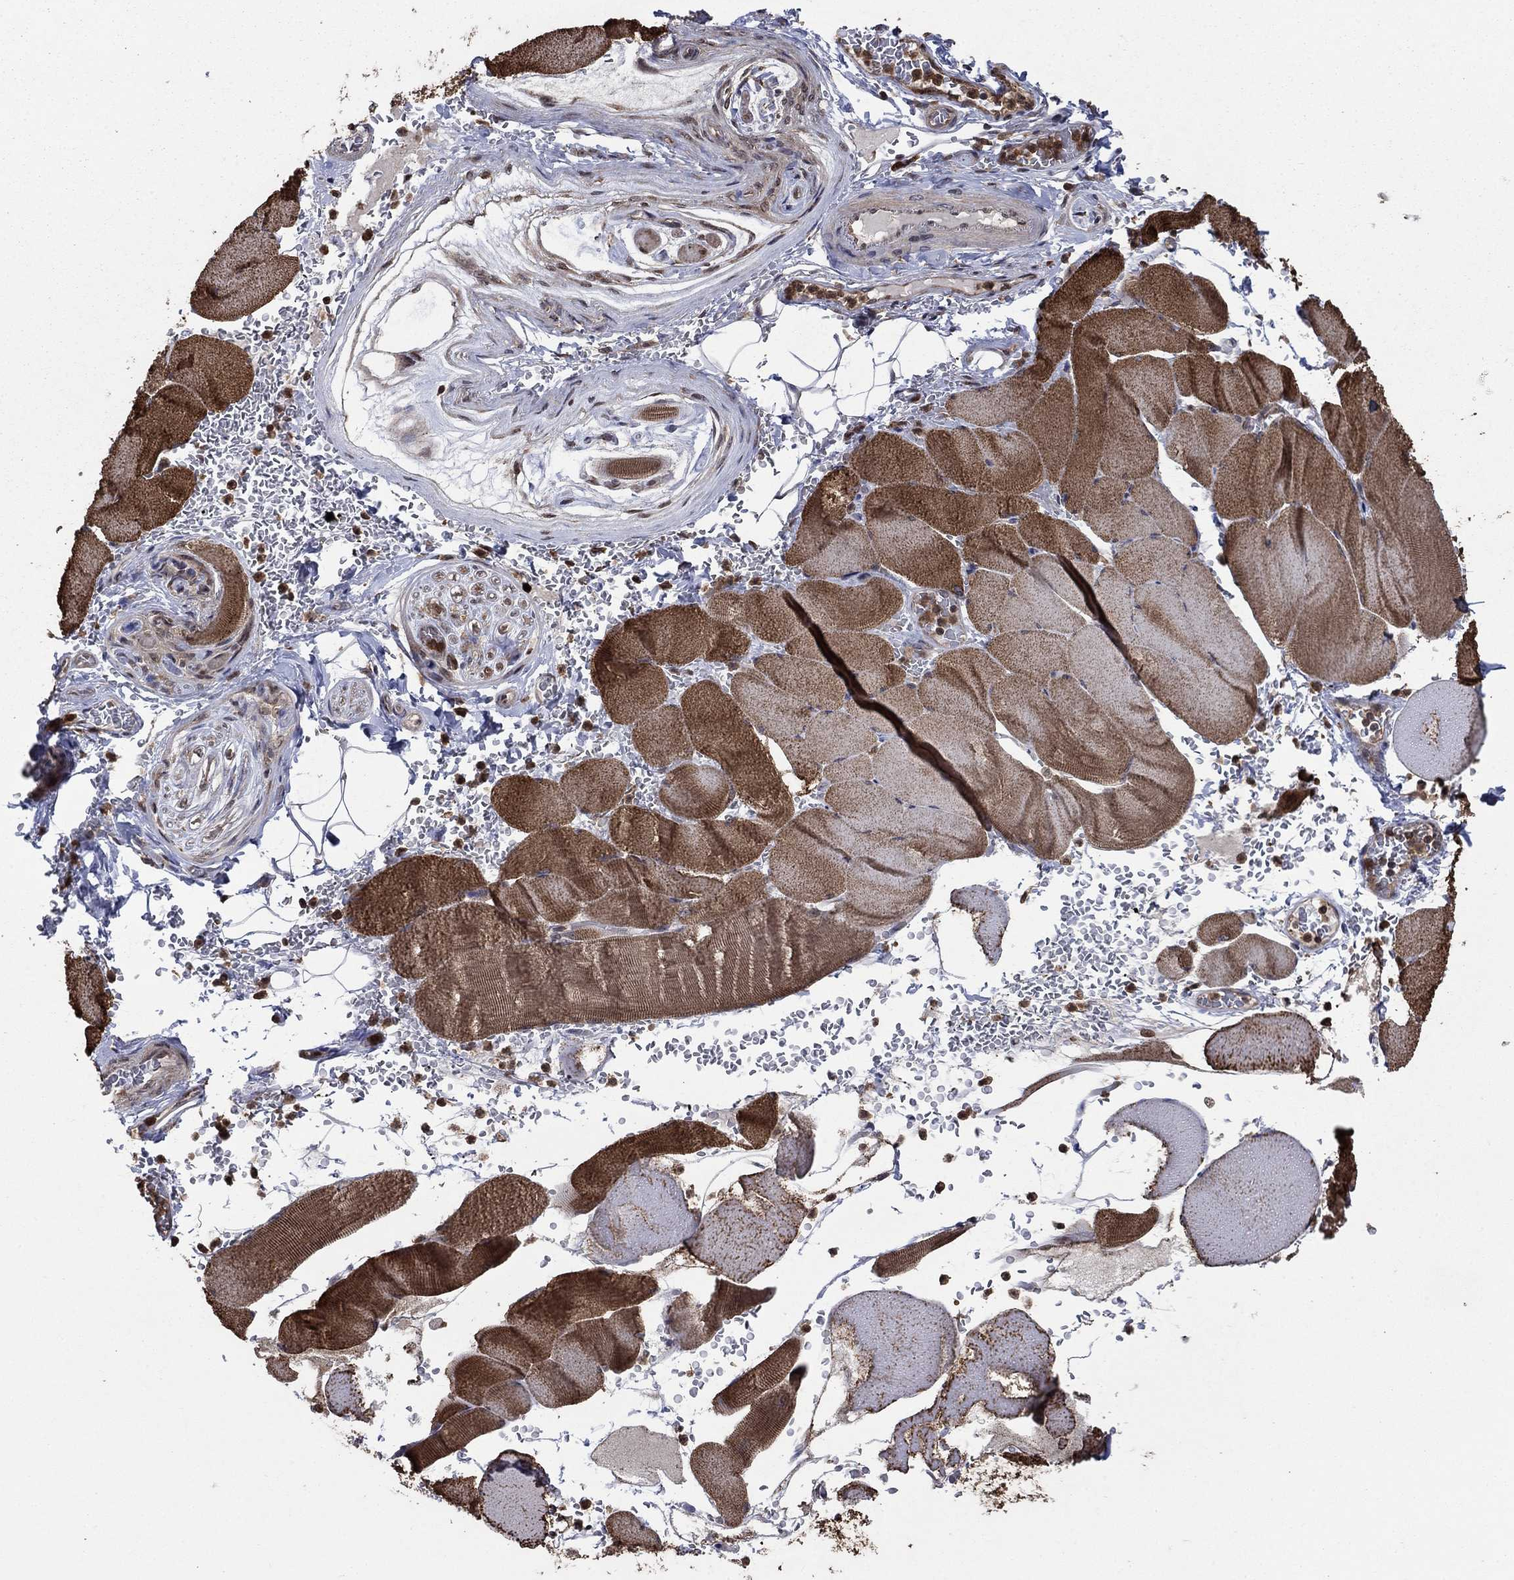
{"staining": {"intensity": "strong", "quantity": "25%-75%", "location": "cytoplasmic/membranous"}, "tissue": "skeletal muscle", "cell_type": "Myocytes", "image_type": "normal", "snomed": [{"axis": "morphology", "description": "Normal tissue, NOS"}, {"axis": "topography", "description": "Skeletal muscle"}], "caption": "IHC micrograph of unremarkable human skeletal muscle stained for a protein (brown), which exhibits high levels of strong cytoplasmic/membranous positivity in about 25%-75% of myocytes.", "gene": "CACYBP", "patient": {"sex": "male", "age": 56}}